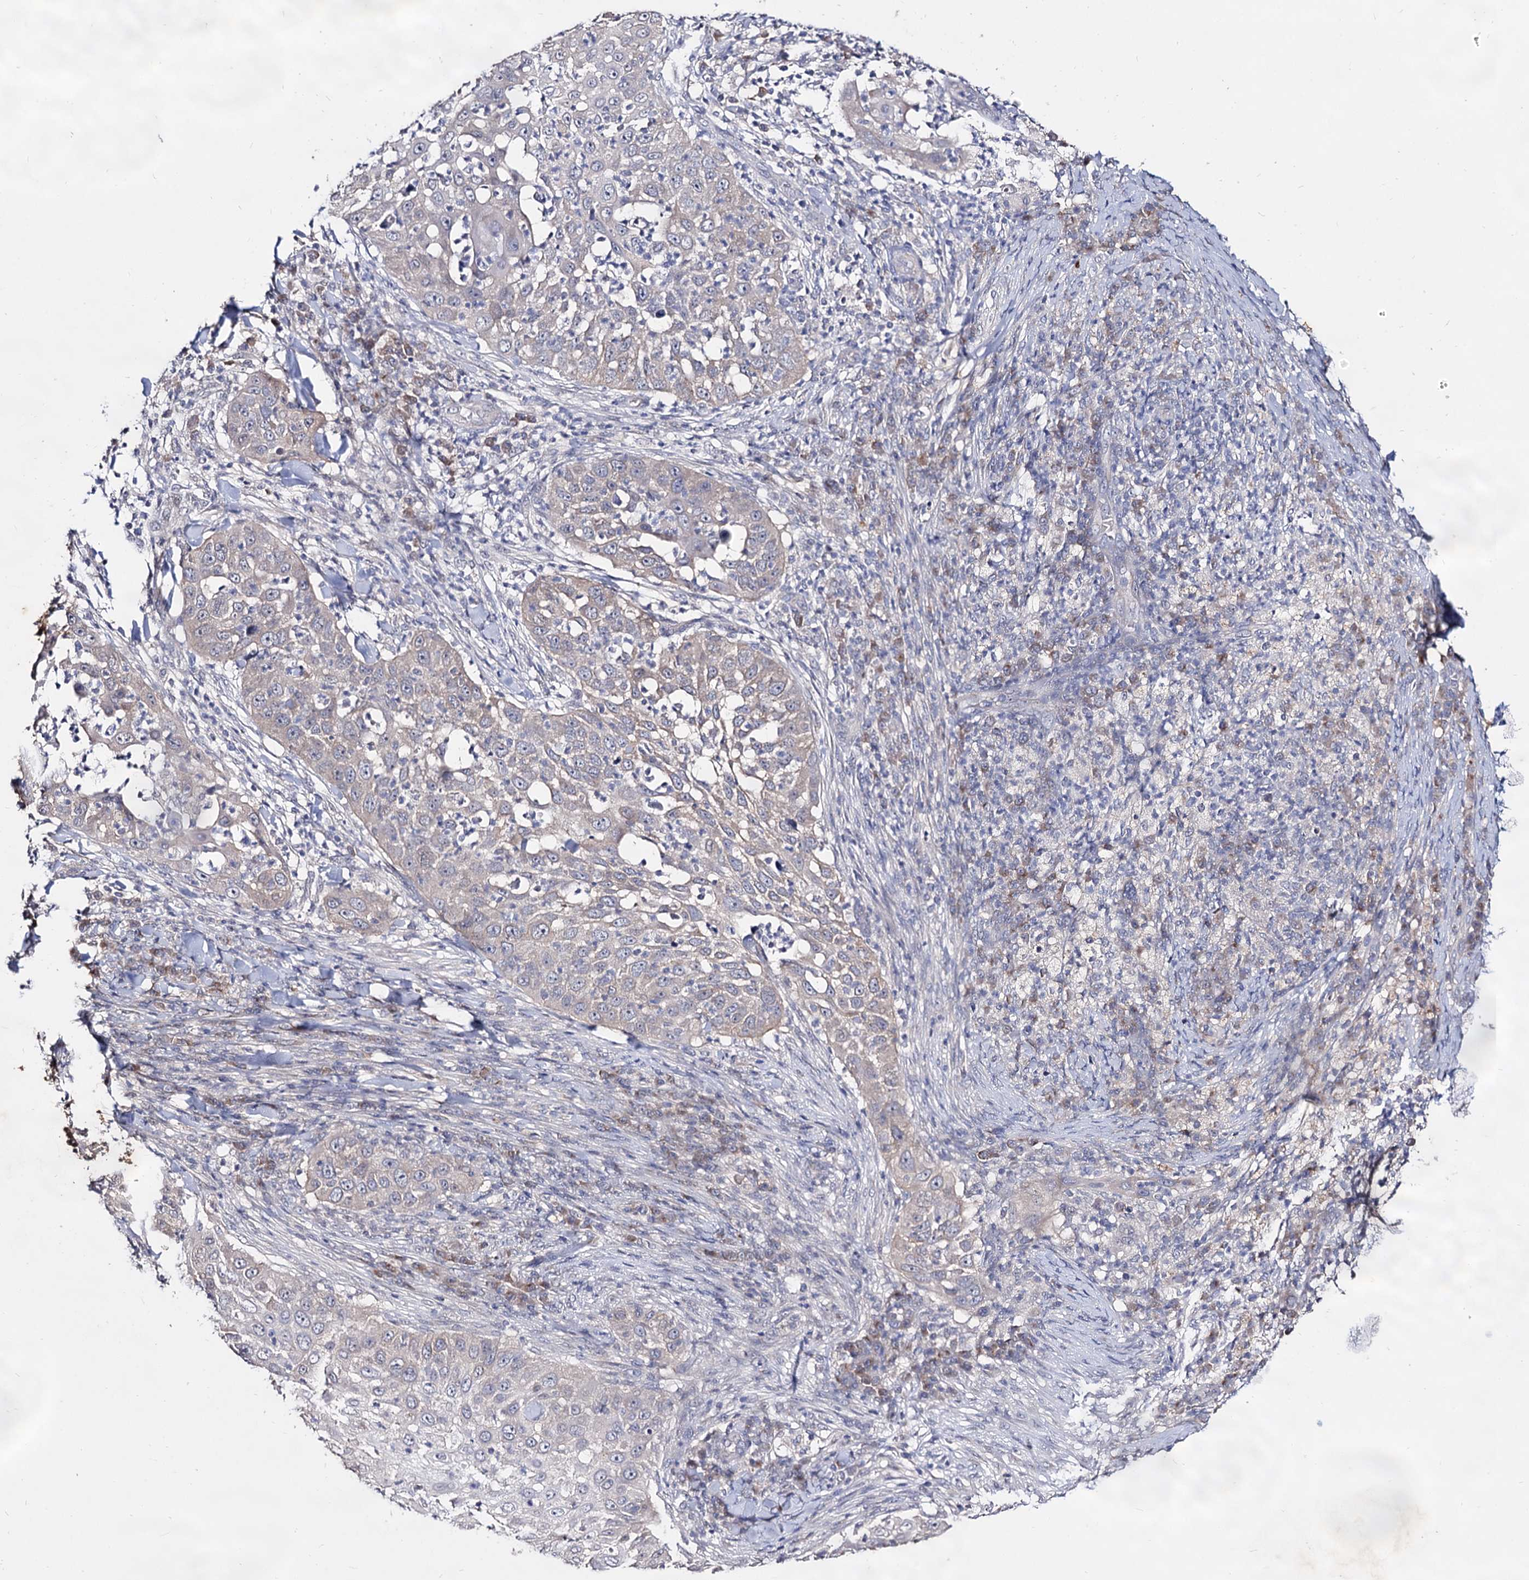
{"staining": {"intensity": "negative", "quantity": "none", "location": "none"}, "tissue": "skin cancer", "cell_type": "Tumor cells", "image_type": "cancer", "snomed": [{"axis": "morphology", "description": "Squamous cell carcinoma, NOS"}, {"axis": "topography", "description": "Skin"}], "caption": "Skin cancer was stained to show a protein in brown. There is no significant staining in tumor cells.", "gene": "ARFIP2", "patient": {"sex": "female", "age": 44}}